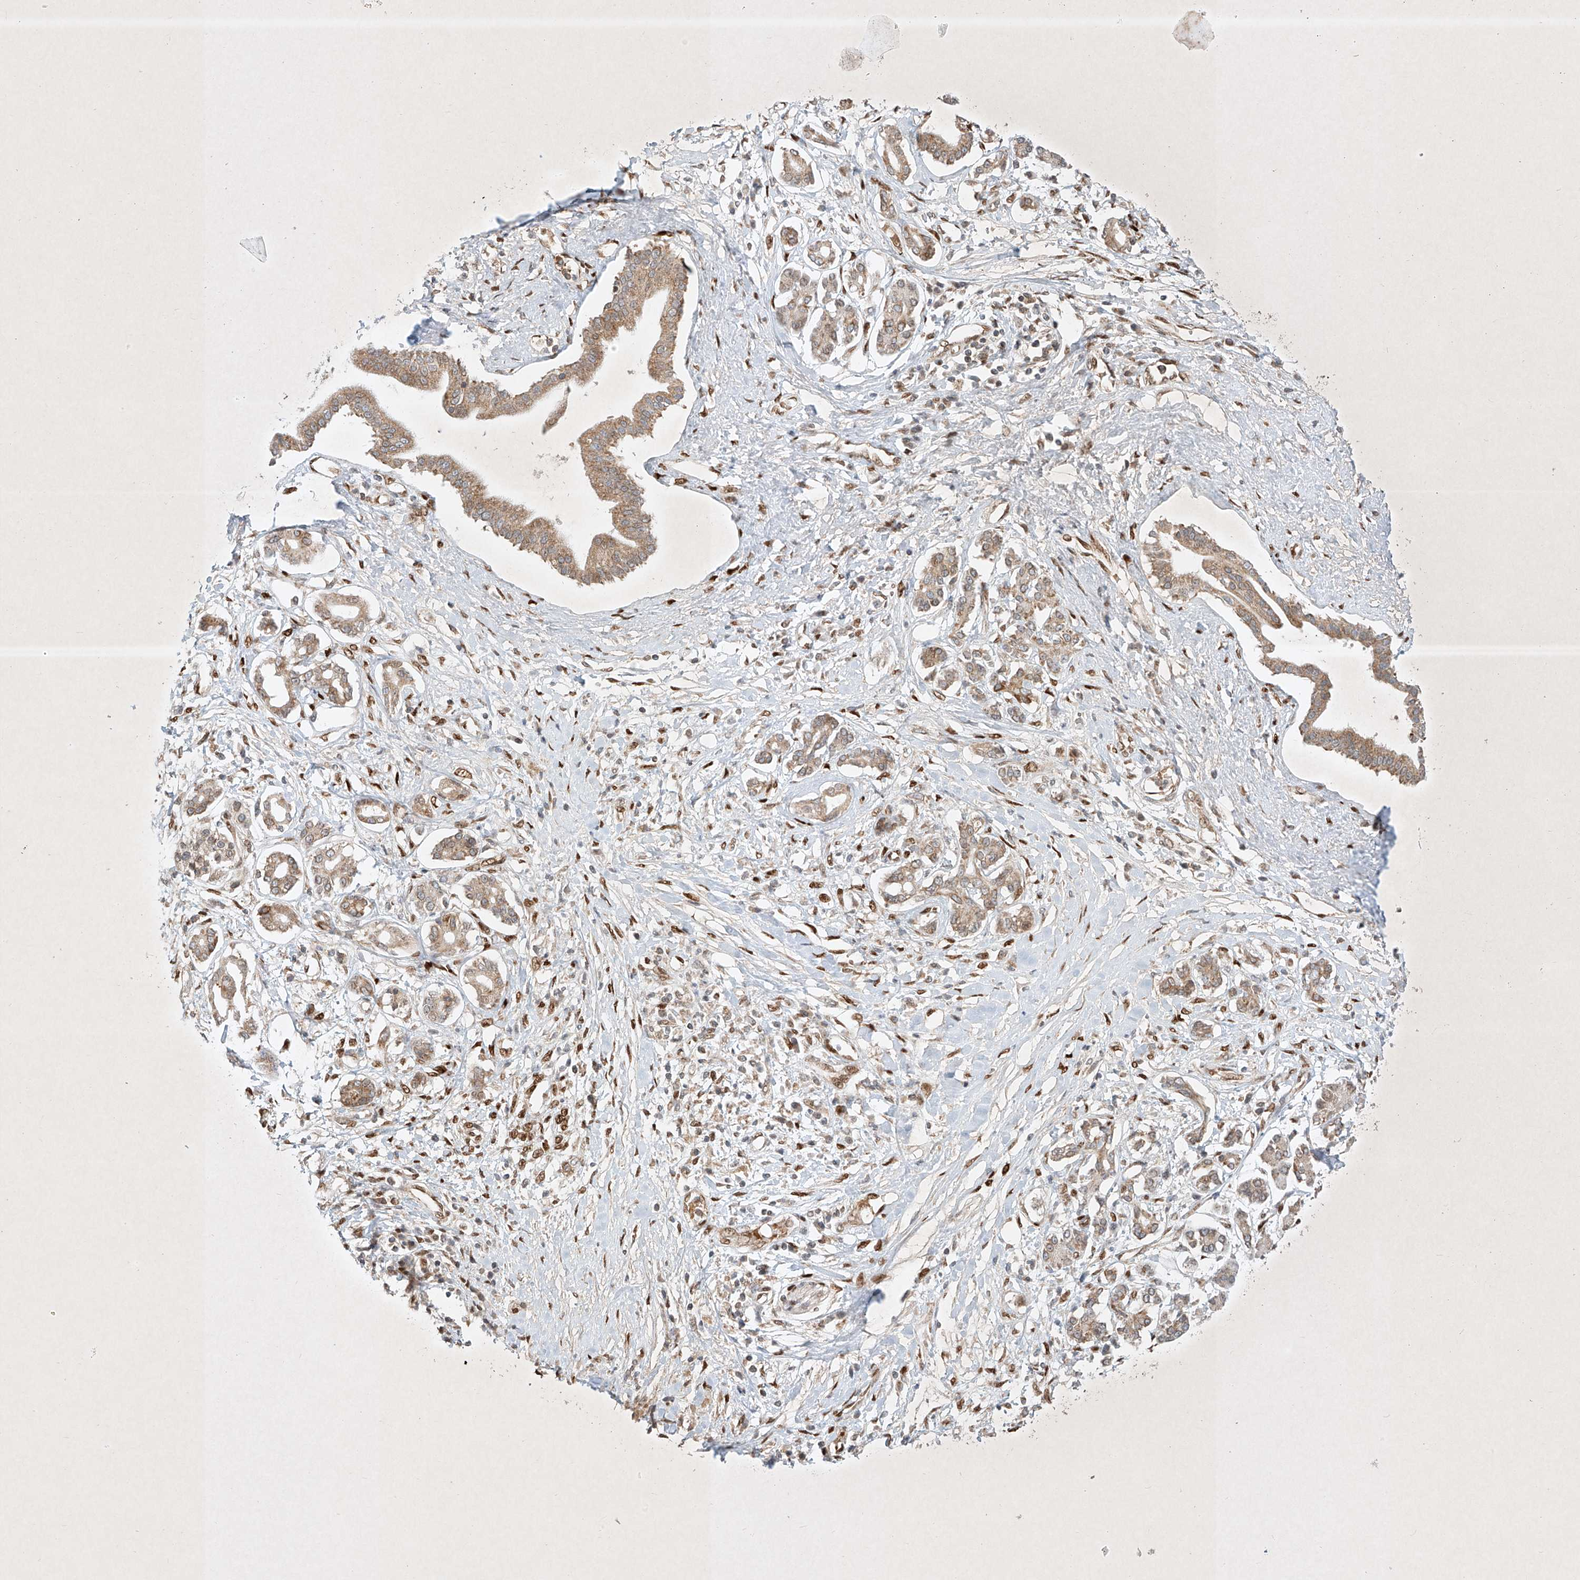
{"staining": {"intensity": "weak", "quantity": ">75%", "location": "cytoplasmic/membranous"}, "tissue": "pancreatic cancer", "cell_type": "Tumor cells", "image_type": "cancer", "snomed": [{"axis": "morphology", "description": "Inflammation, NOS"}, {"axis": "morphology", "description": "Adenocarcinoma, NOS"}, {"axis": "topography", "description": "Pancreas"}], "caption": "Pancreatic cancer stained with a brown dye displays weak cytoplasmic/membranous positive expression in about >75% of tumor cells.", "gene": "EPG5", "patient": {"sex": "female", "age": 56}}